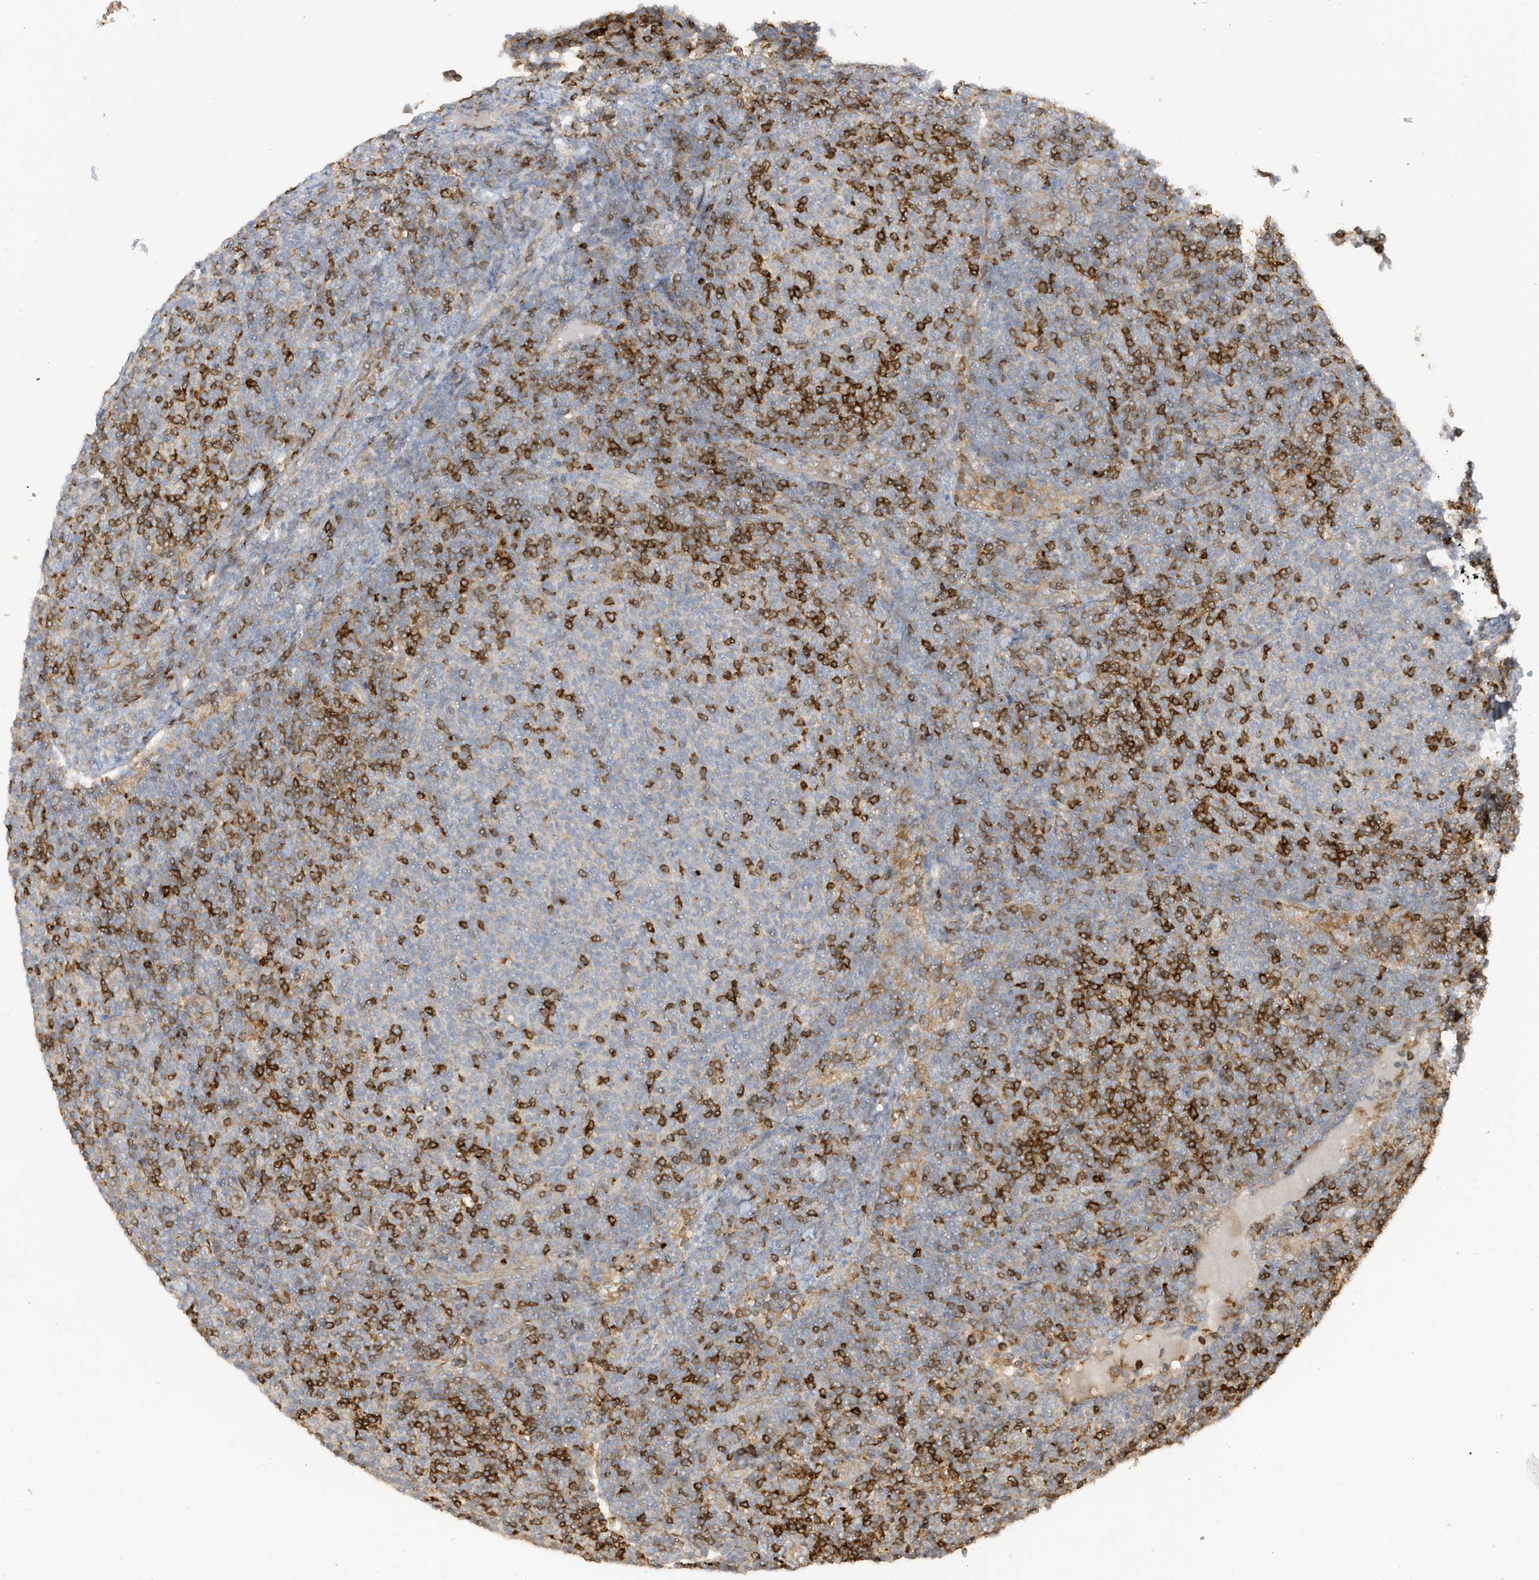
{"staining": {"intensity": "negative", "quantity": "none", "location": "none"}, "tissue": "lymphoma", "cell_type": "Tumor cells", "image_type": "cancer", "snomed": [{"axis": "morphology", "description": "Malignant lymphoma, non-Hodgkin's type, Low grade"}, {"axis": "topography", "description": "Lymph node"}], "caption": "IHC image of human malignant lymphoma, non-Hodgkin's type (low-grade) stained for a protein (brown), which exhibits no expression in tumor cells.", "gene": "PHACTR2", "patient": {"sex": "male", "age": 66}}